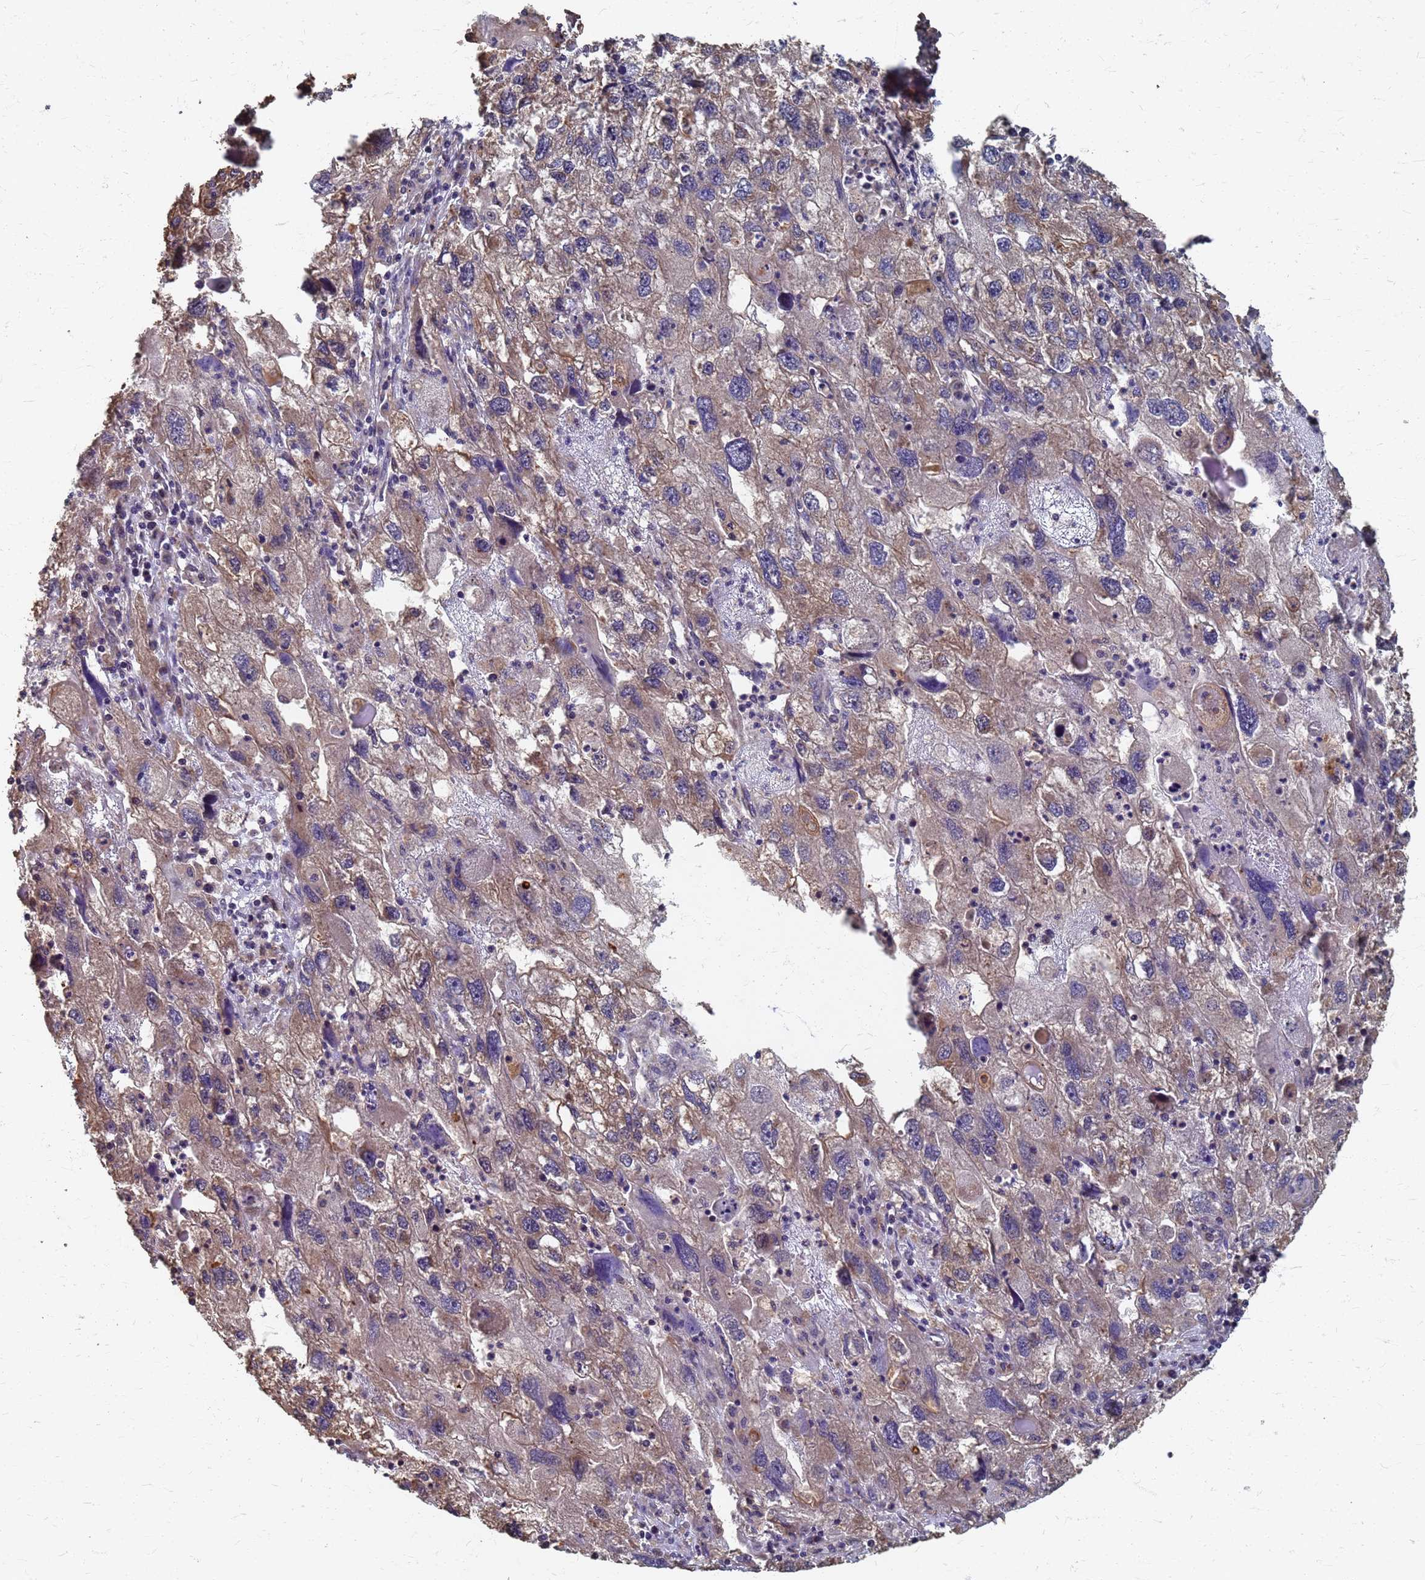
{"staining": {"intensity": "weak", "quantity": "25%-75%", "location": "cytoplasmic/membranous"}, "tissue": "endometrial cancer", "cell_type": "Tumor cells", "image_type": "cancer", "snomed": [{"axis": "morphology", "description": "Adenocarcinoma, NOS"}, {"axis": "topography", "description": "Endometrium"}], "caption": "Endometrial cancer (adenocarcinoma) stained with DAB immunohistochemistry (IHC) shows low levels of weak cytoplasmic/membranous positivity in approximately 25%-75% of tumor cells. Nuclei are stained in blue.", "gene": "DPH5", "patient": {"sex": "female", "age": 49}}